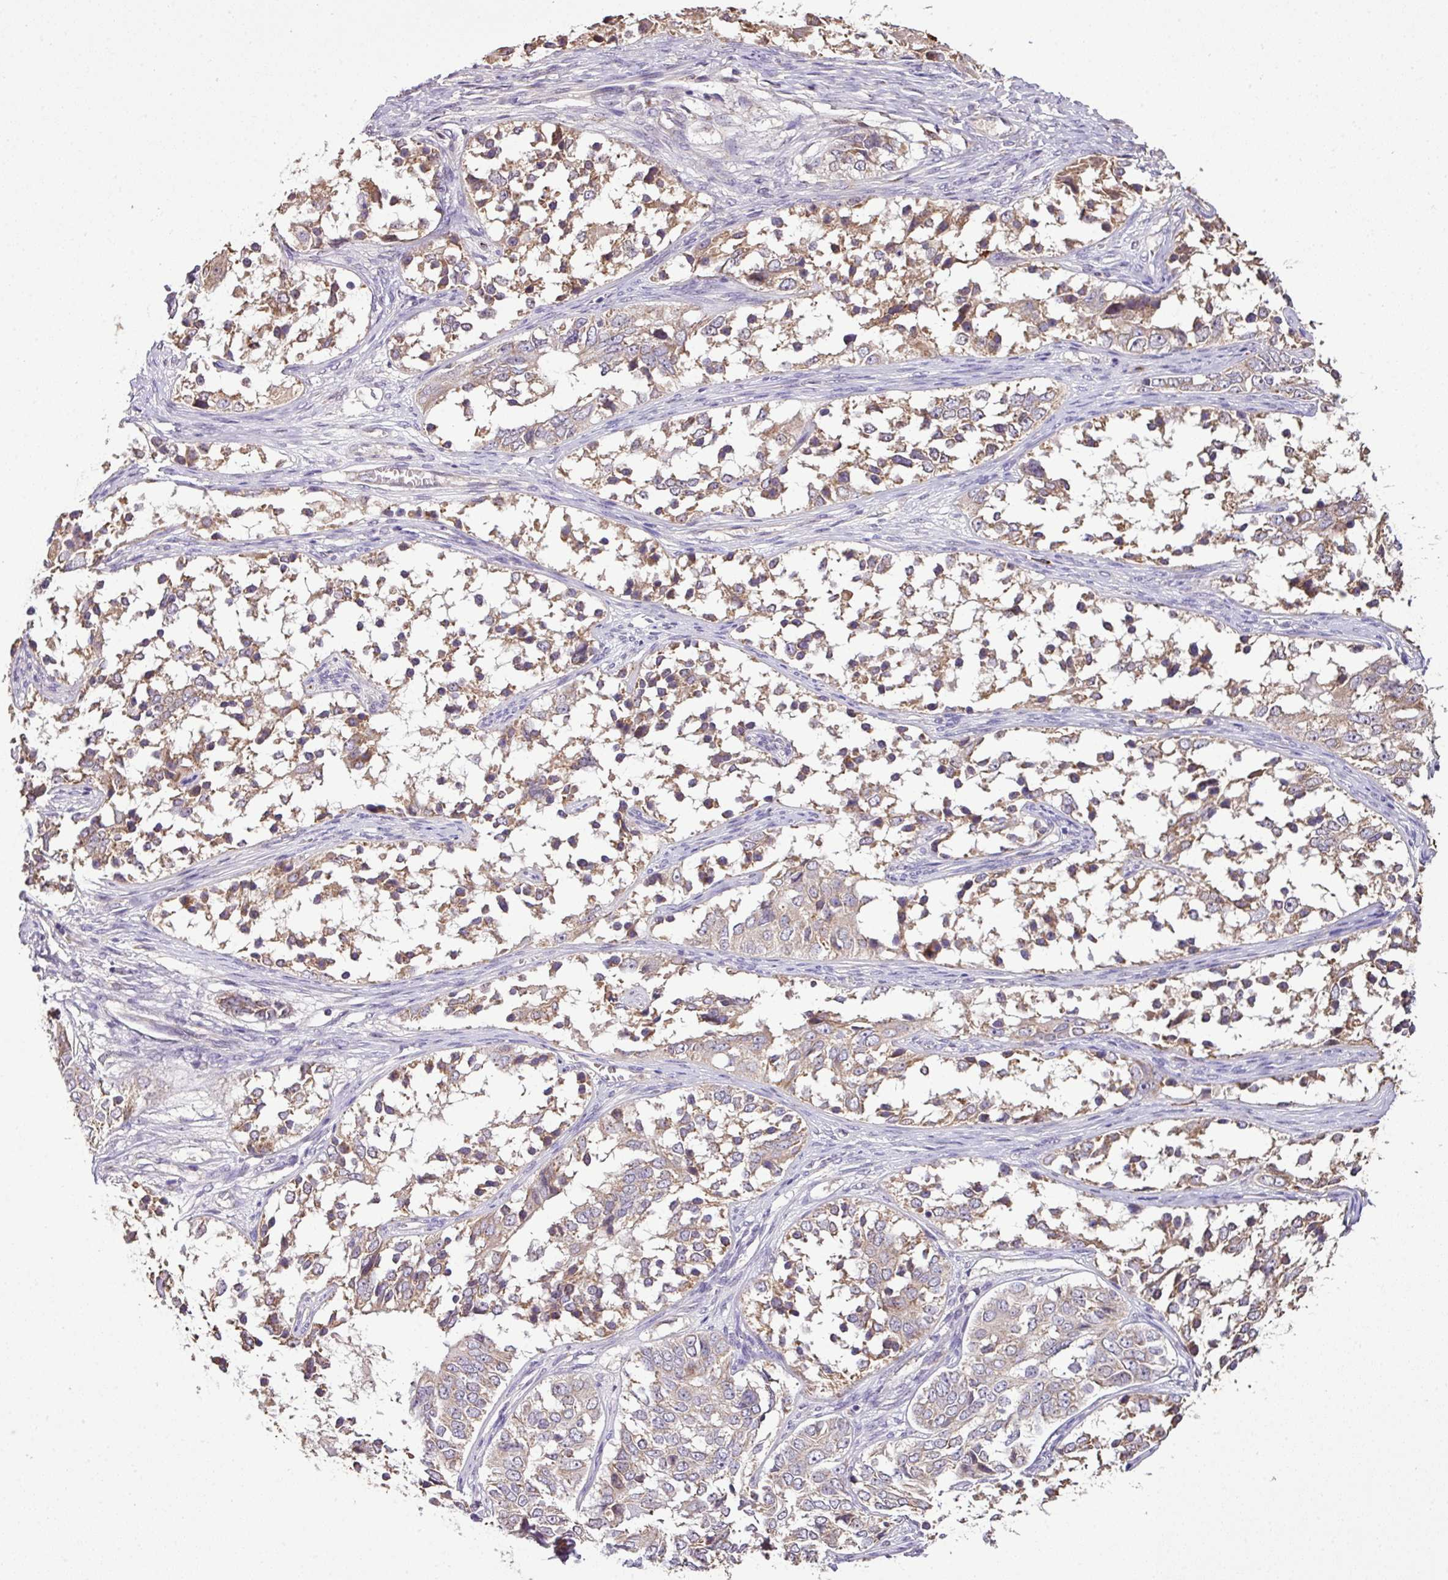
{"staining": {"intensity": "moderate", "quantity": "25%-75%", "location": "cytoplasmic/membranous"}, "tissue": "ovarian cancer", "cell_type": "Tumor cells", "image_type": "cancer", "snomed": [{"axis": "morphology", "description": "Carcinoma, endometroid"}, {"axis": "topography", "description": "Ovary"}], "caption": "Ovarian cancer stained for a protein (brown) exhibits moderate cytoplasmic/membranous positive staining in approximately 25%-75% of tumor cells.", "gene": "SMCO4", "patient": {"sex": "female", "age": 51}}